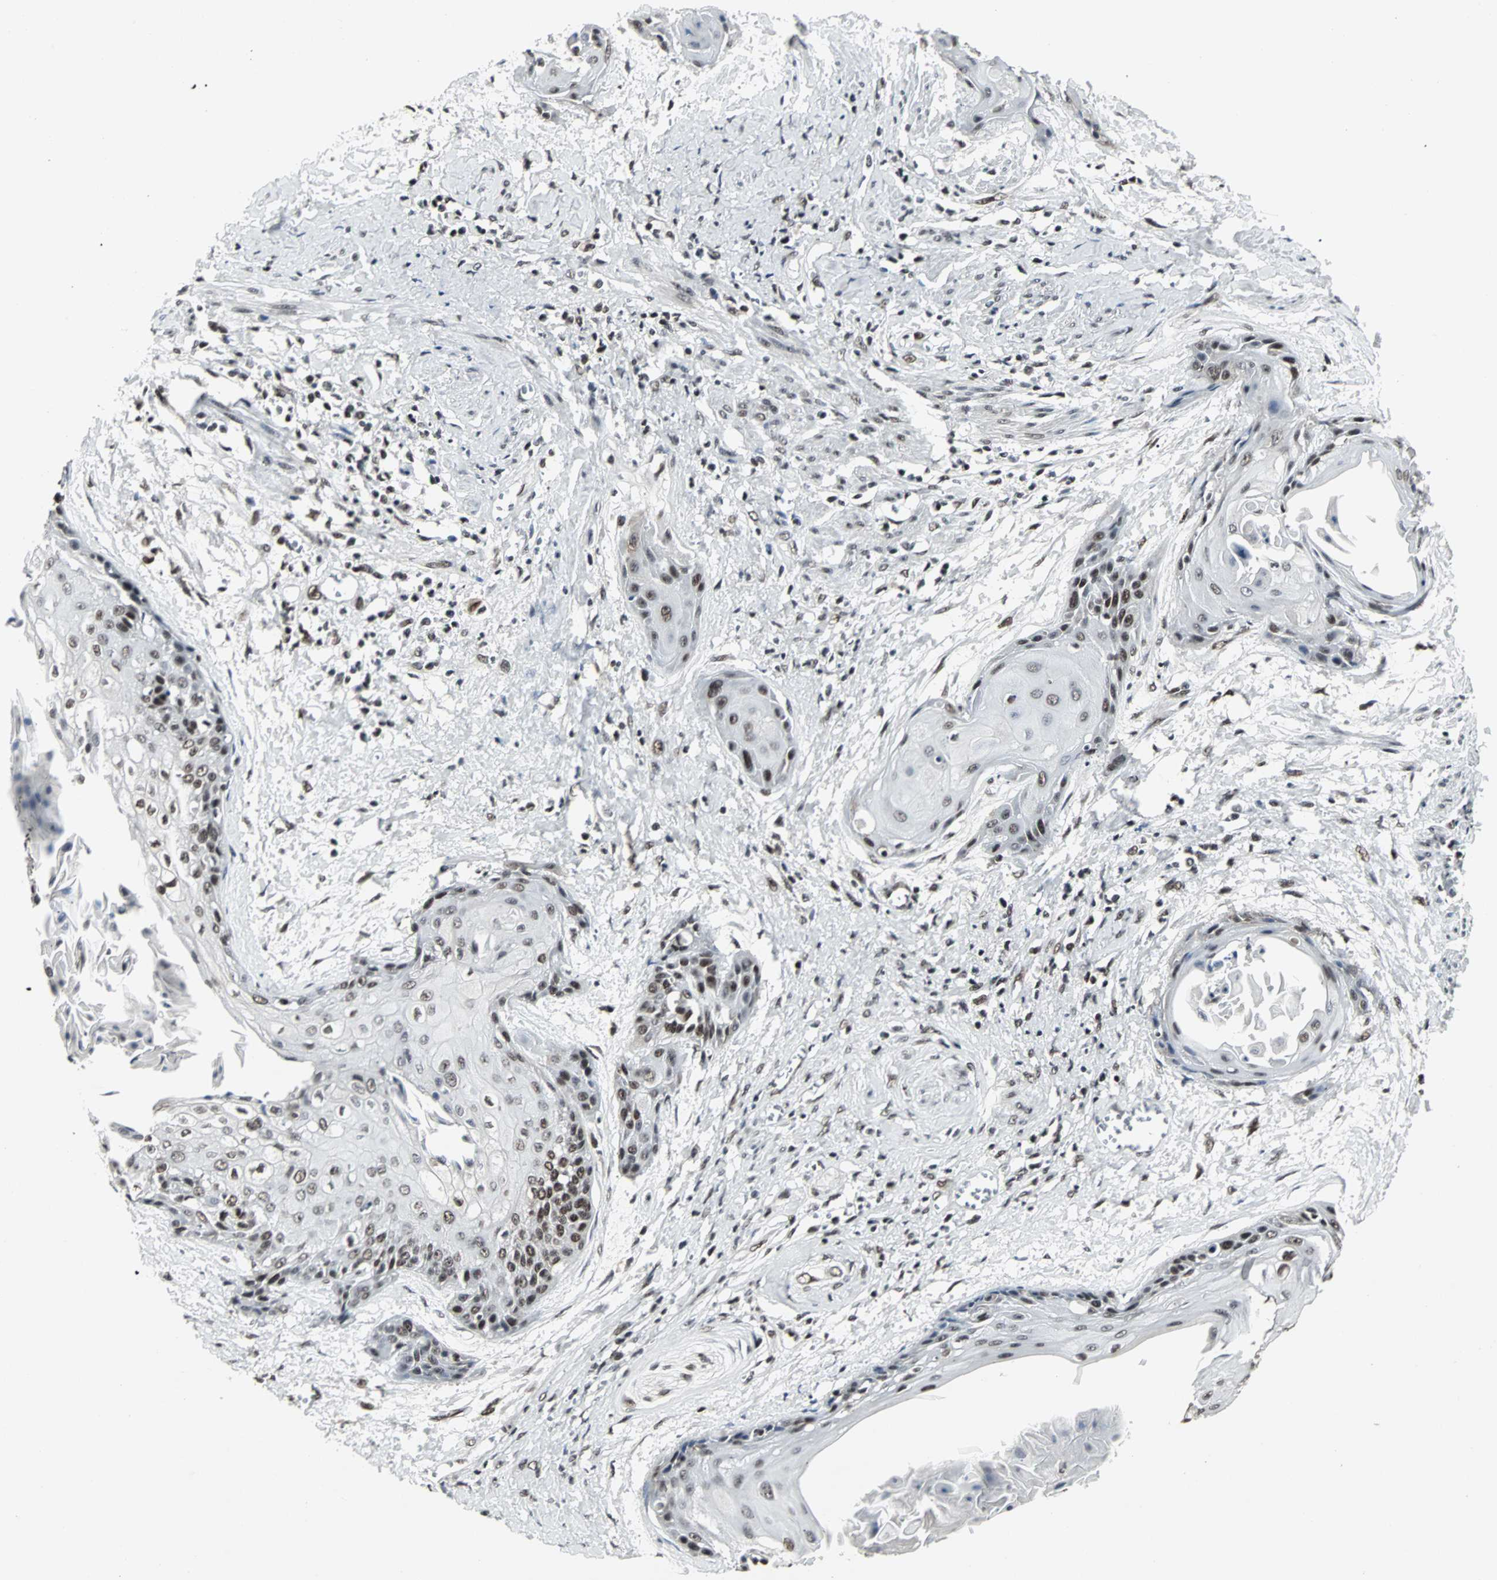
{"staining": {"intensity": "moderate", "quantity": "25%-75%", "location": "nuclear"}, "tissue": "cervical cancer", "cell_type": "Tumor cells", "image_type": "cancer", "snomed": [{"axis": "morphology", "description": "Squamous cell carcinoma, NOS"}, {"axis": "topography", "description": "Cervix"}], "caption": "A medium amount of moderate nuclear expression is present in approximately 25%-75% of tumor cells in cervical squamous cell carcinoma tissue.", "gene": "PNKP", "patient": {"sex": "female", "age": 57}}